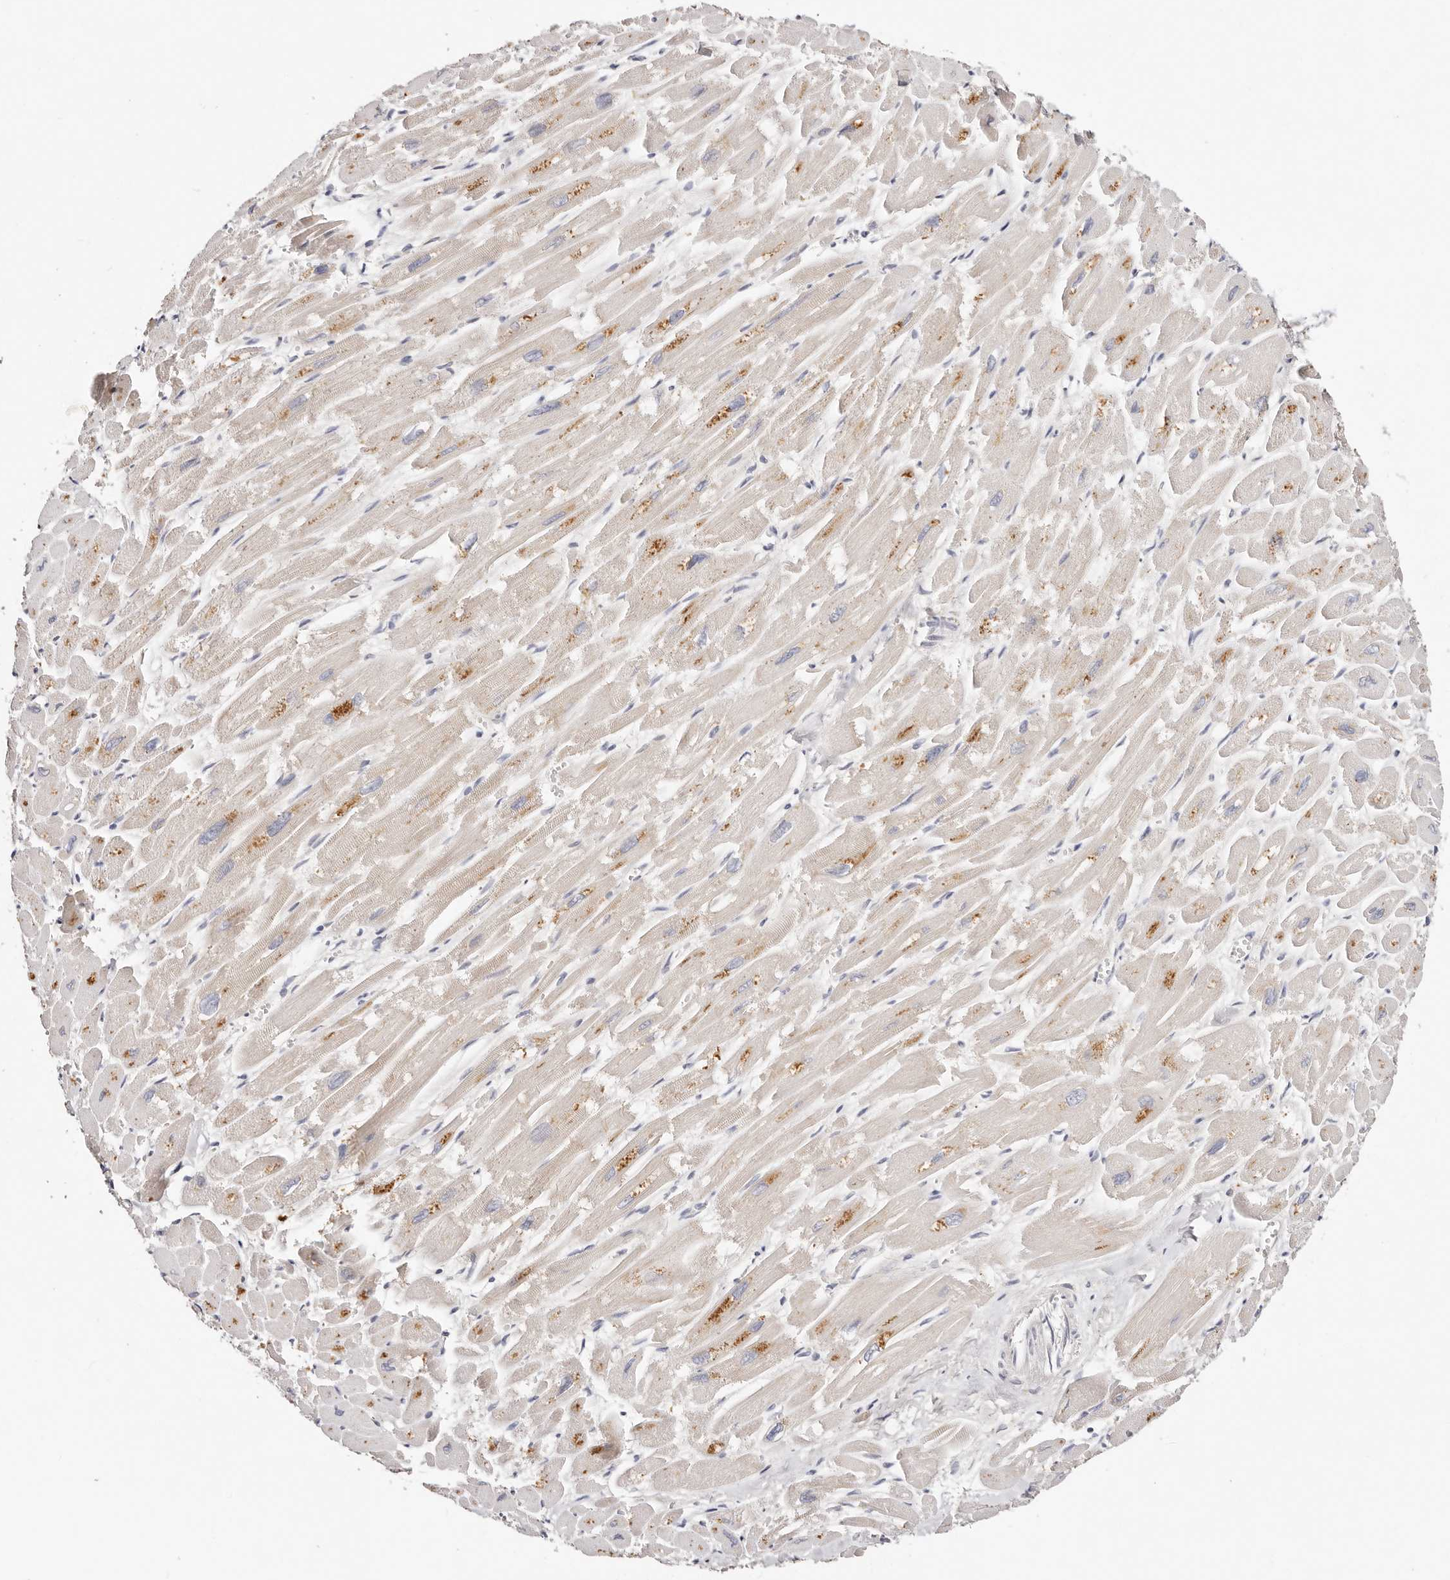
{"staining": {"intensity": "strong", "quantity": "<25%", "location": "cytoplasmic/membranous"}, "tissue": "heart muscle", "cell_type": "Cardiomyocytes", "image_type": "normal", "snomed": [{"axis": "morphology", "description": "Normal tissue, NOS"}, {"axis": "topography", "description": "Heart"}], "caption": "A high-resolution image shows immunohistochemistry (IHC) staining of unremarkable heart muscle, which shows strong cytoplasmic/membranous staining in approximately <25% of cardiomyocytes.", "gene": "IQGAP3", "patient": {"sex": "male", "age": 54}}